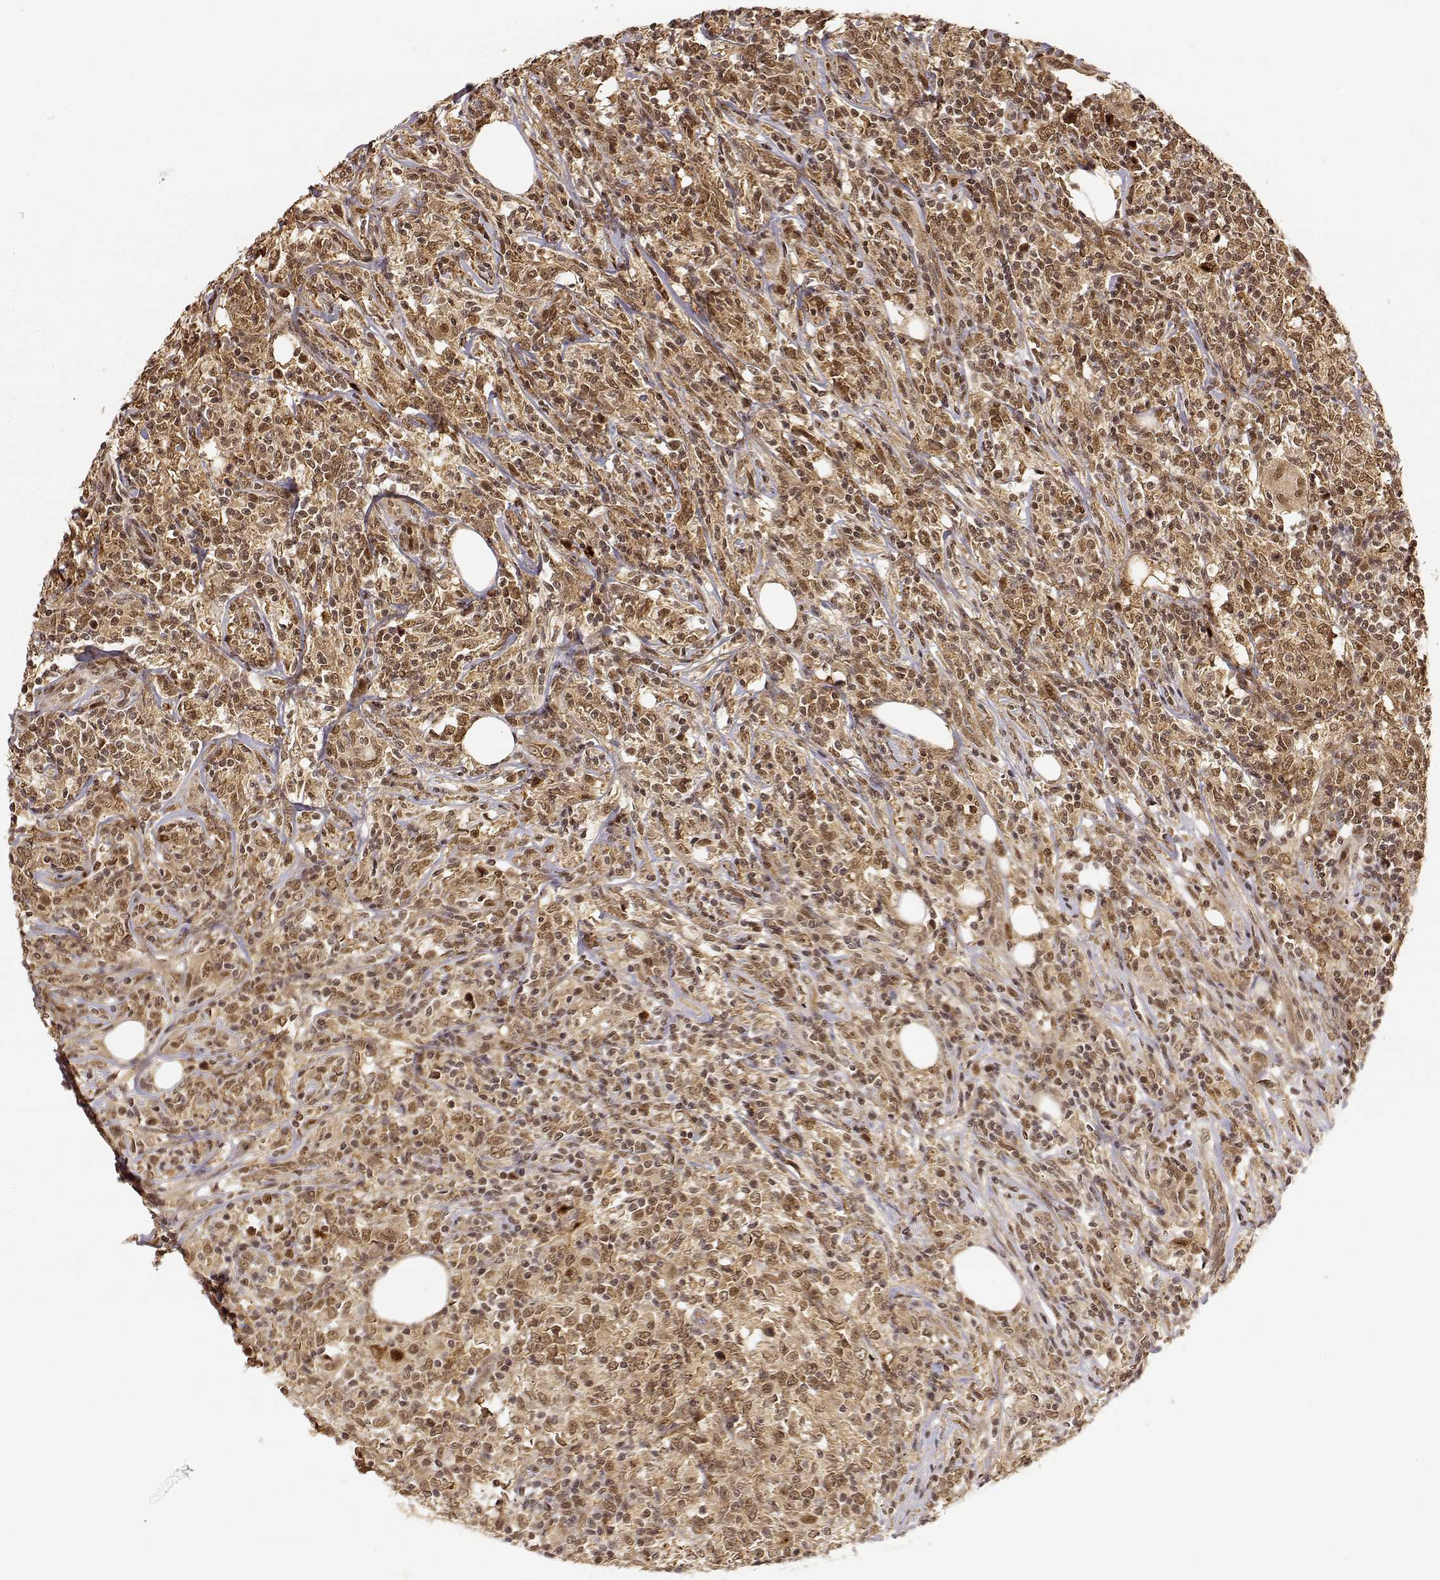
{"staining": {"intensity": "moderate", "quantity": ">75%", "location": "cytoplasmic/membranous,nuclear"}, "tissue": "lymphoma", "cell_type": "Tumor cells", "image_type": "cancer", "snomed": [{"axis": "morphology", "description": "Malignant lymphoma, non-Hodgkin's type, High grade"}, {"axis": "topography", "description": "Lymph node"}], "caption": "The immunohistochemical stain shows moderate cytoplasmic/membranous and nuclear expression in tumor cells of lymphoma tissue. (IHC, brightfield microscopy, high magnification).", "gene": "MAEA", "patient": {"sex": "female", "age": 84}}